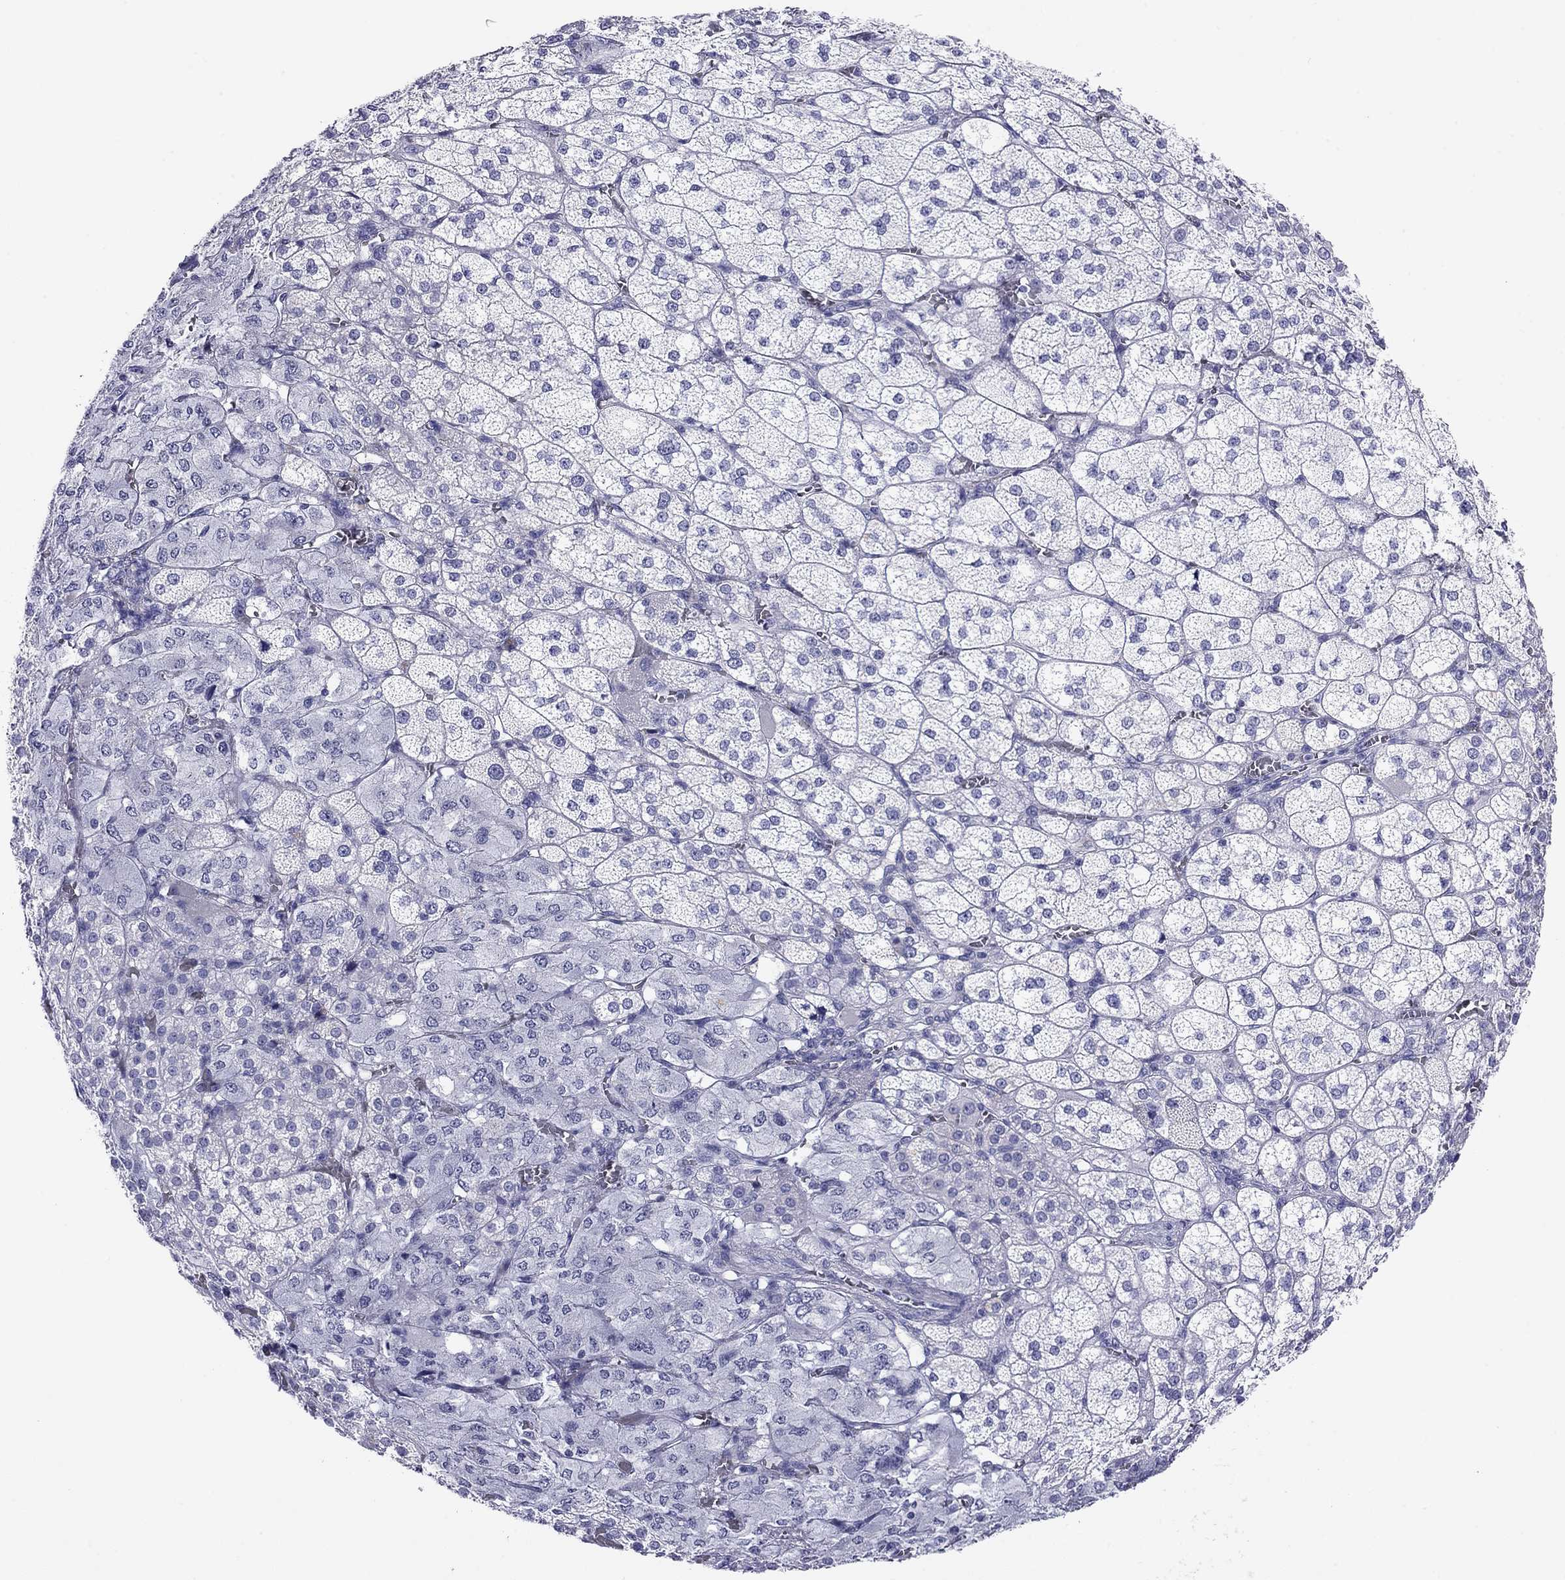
{"staining": {"intensity": "negative", "quantity": "none", "location": "none"}, "tissue": "adrenal gland", "cell_type": "Glandular cells", "image_type": "normal", "snomed": [{"axis": "morphology", "description": "Normal tissue, NOS"}, {"axis": "topography", "description": "Adrenal gland"}], "caption": "The micrograph reveals no staining of glandular cells in benign adrenal gland.", "gene": "MYMX", "patient": {"sex": "female", "age": 60}}